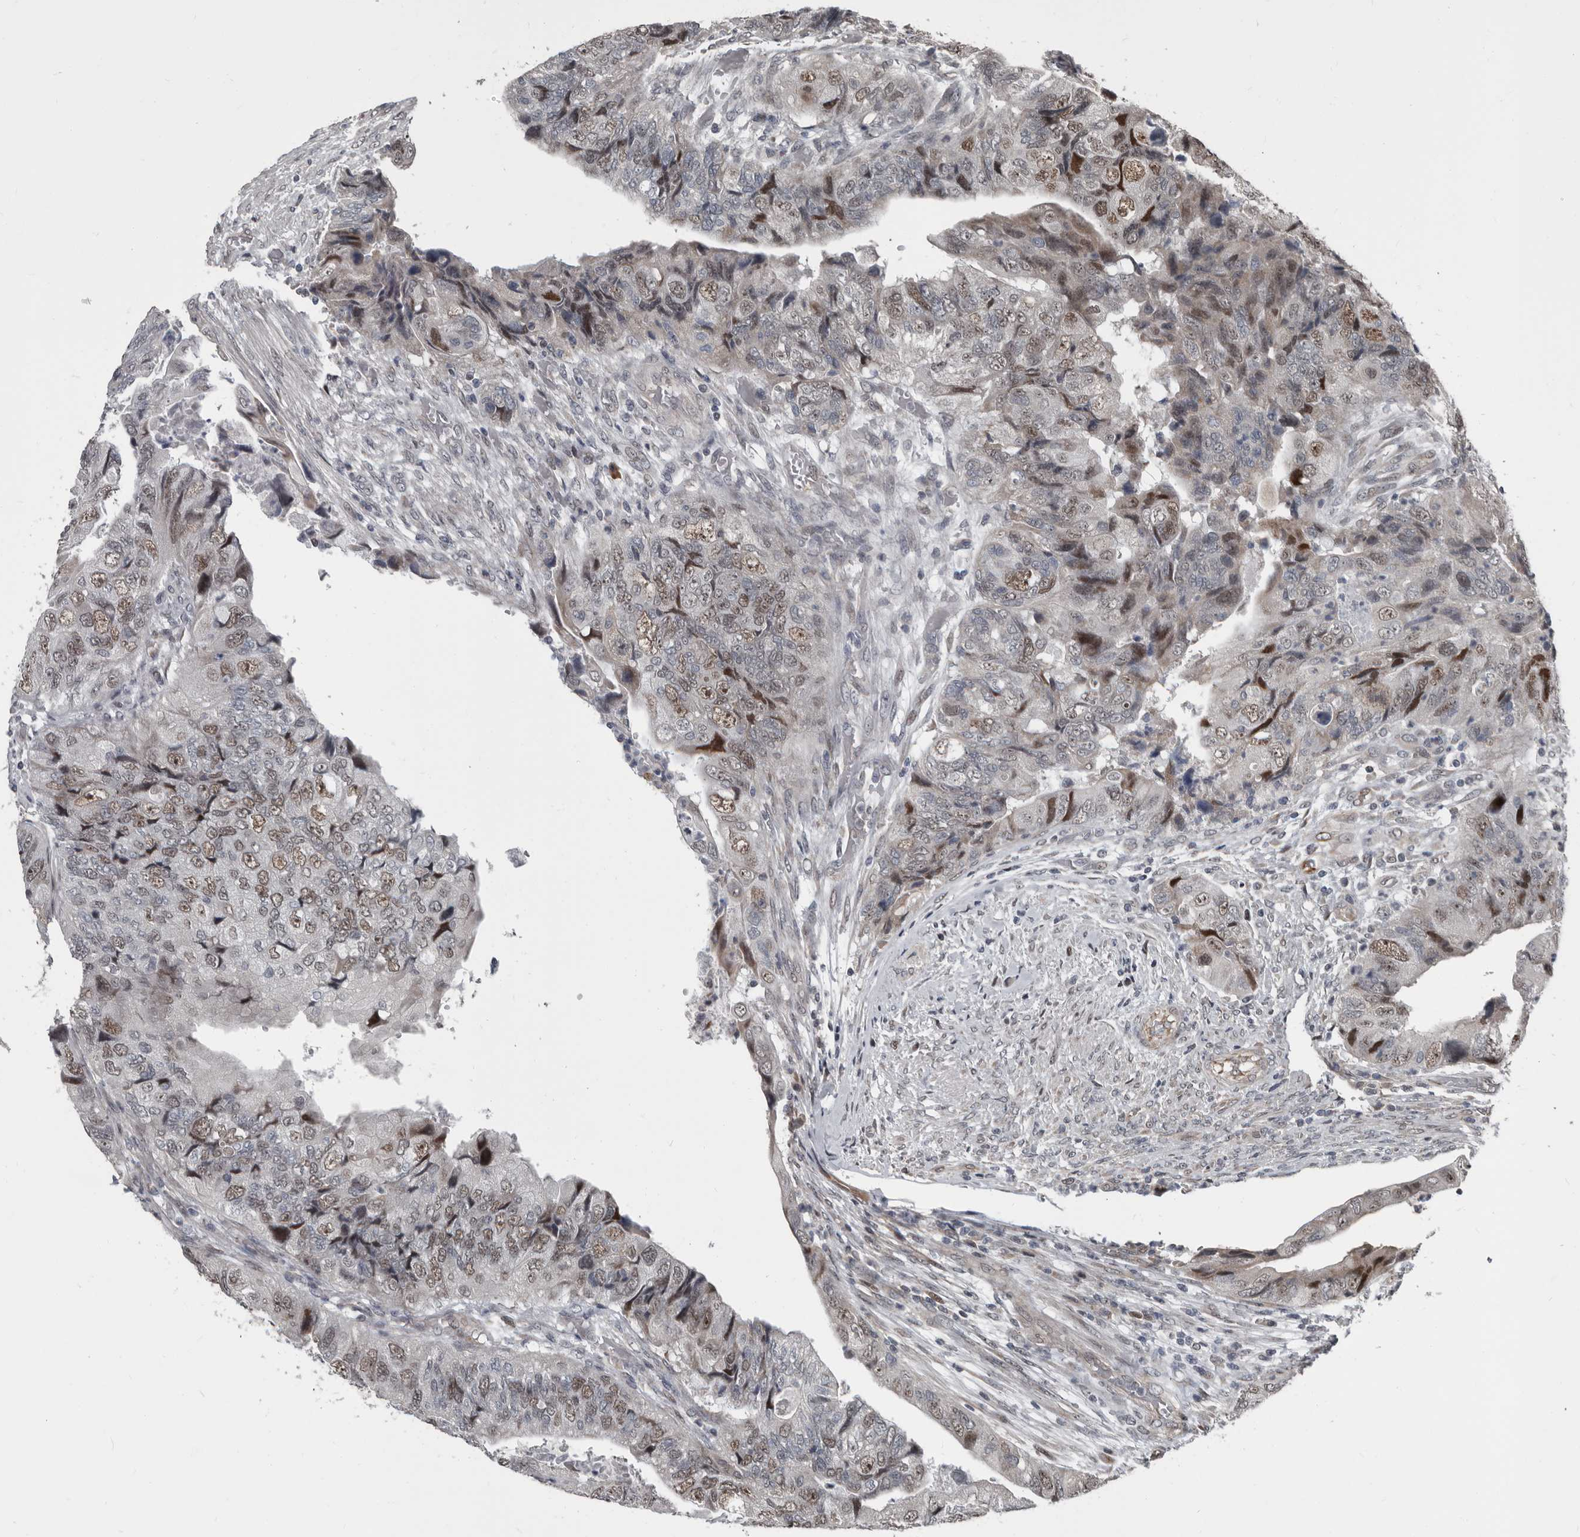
{"staining": {"intensity": "moderate", "quantity": "25%-75%", "location": "nuclear"}, "tissue": "colorectal cancer", "cell_type": "Tumor cells", "image_type": "cancer", "snomed": [{"axis": "morphology", "description": "Adenocarcinoma, NOS"}, {"axis": "topography", "description": "Rectum"}], "caption": "Adenocarcinoma (colorectal) stained with DAB (3,3'-diaminobenzidine) immunohistochemistry displays medium levels of moderate nuclear staining in about 25%-75% of tumor cells.", "gene": "CHD1L", "patient": {"sex": "male", "age": 63}}